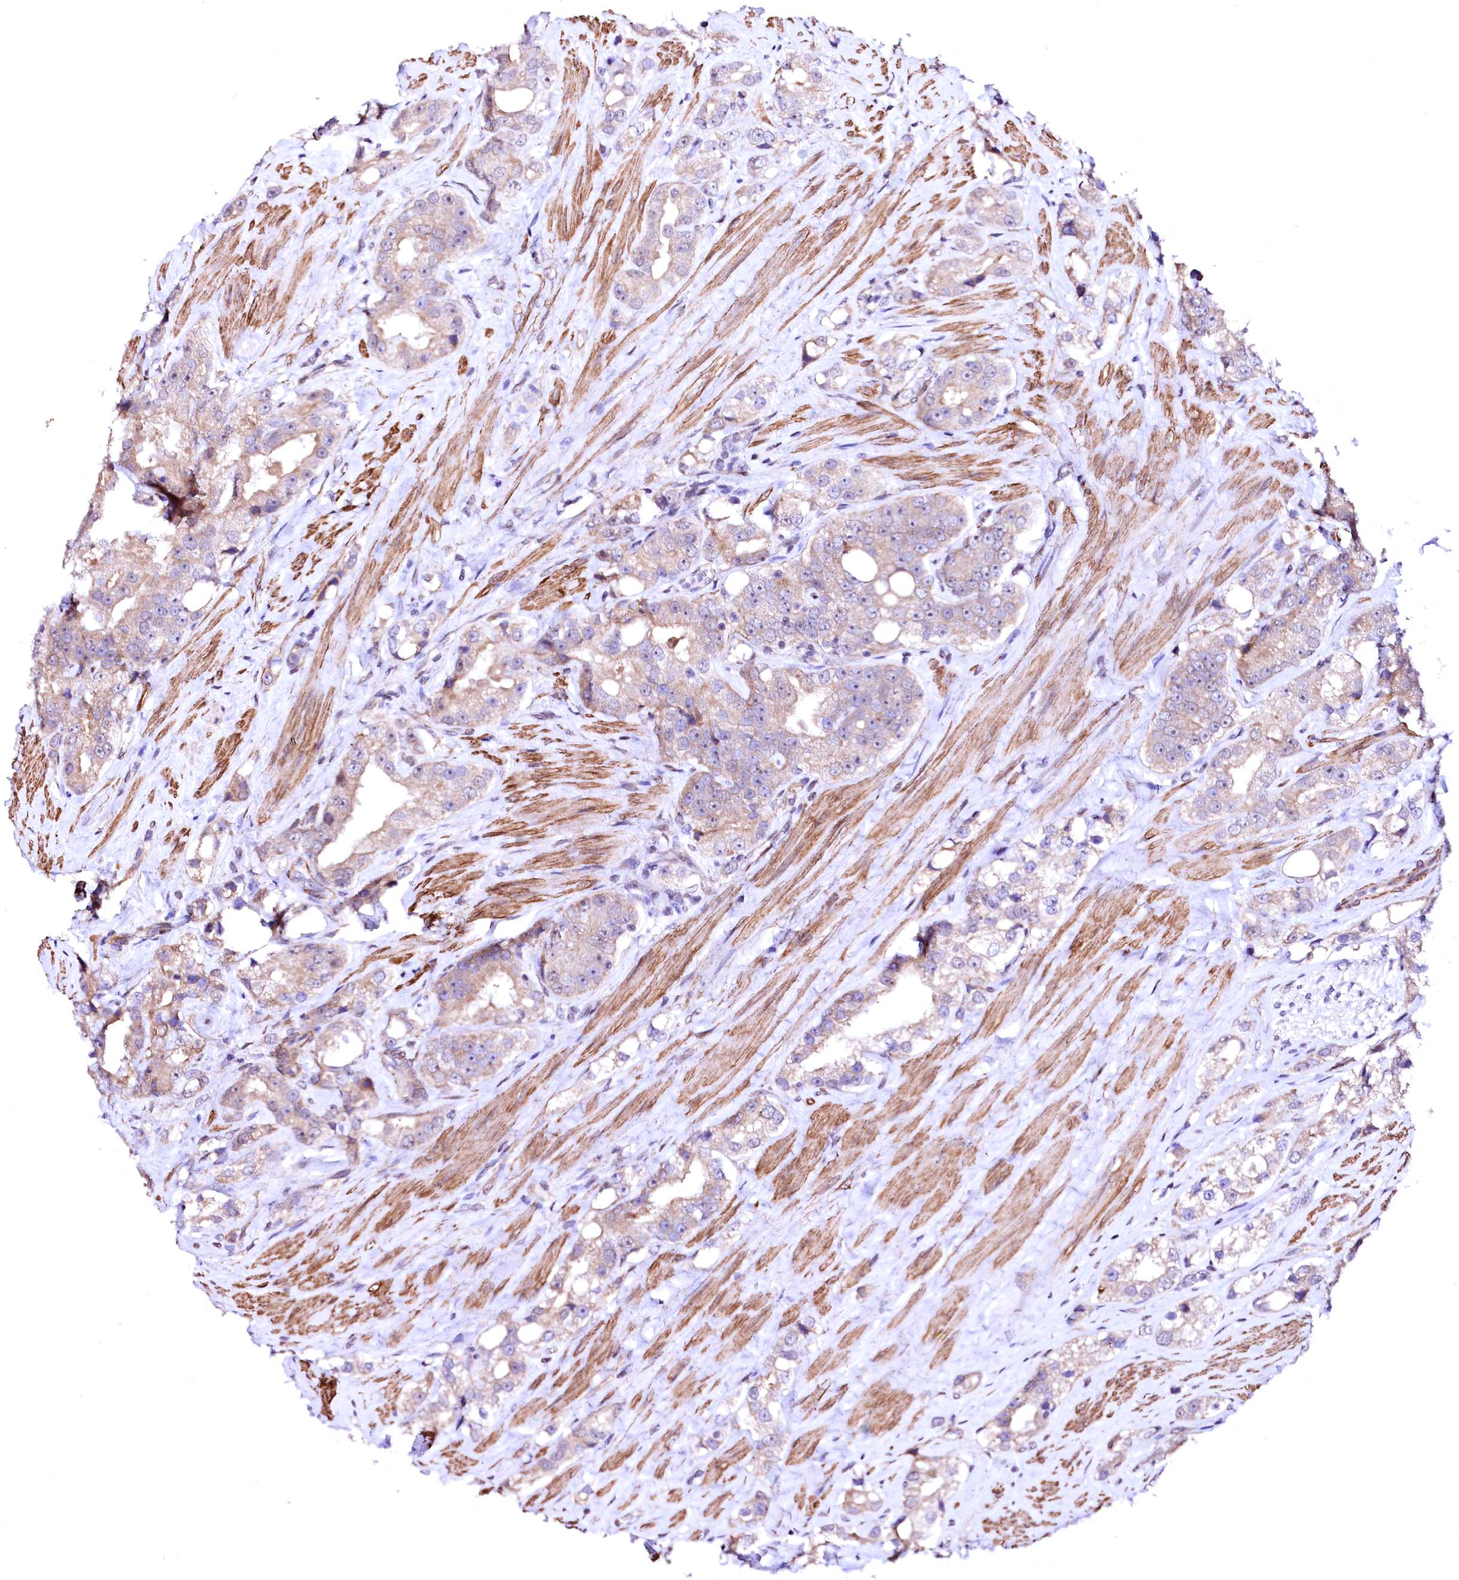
{"staining": {"intensity": "weak", "quantity": "<25%", "location": "cytoplasmic/membranous"}, "tissue": "prostate cancer", "cell_type": "Tumor cells", "image_type": "cancer", "snomed": [{"axis": "morphology", "description": "Adenocarcinoma, NOS"}, {"axis": "topography", "description": "Prostate"}], "caption": "This photomicrograph is of prostate adenocarcinoma stained with immunohistochemistry (IHC) to label a protein in brown with the nuclei are counter-stained blue. There is no expression in tumor cells. The staining is performed using DAB (3,3'-diaminobenzidine) brown chromogen with nuclei counter-stained in using hematoxylin.", "gene": "GPR176", "patient": {"sex": "male", "age": 79}}